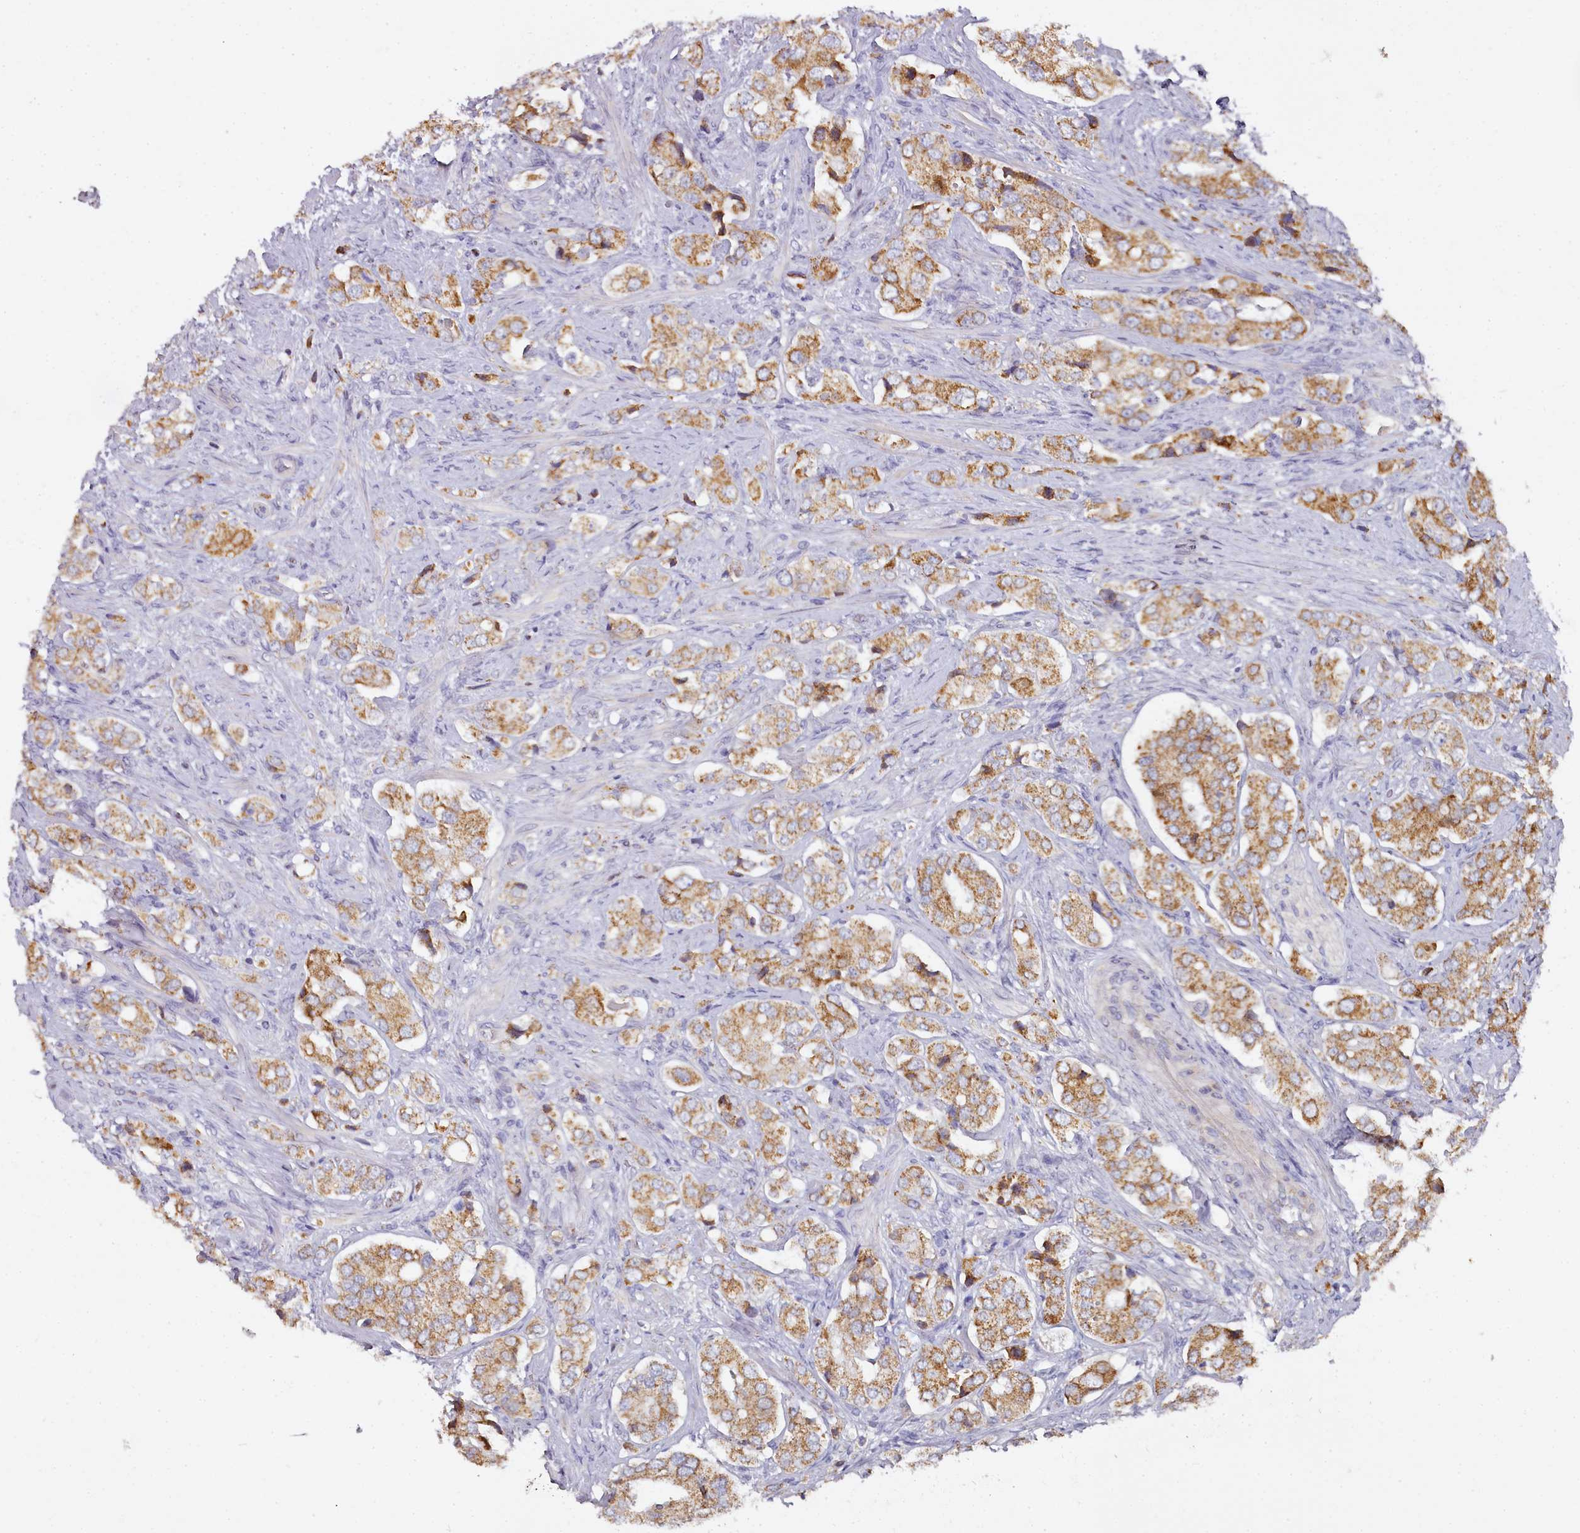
{"staining": {"intensity": "moderate", "quantity": ">75%", "location": "cytoplasmic/membranous"}, "tissue": "prostate cancer", "cell_type": "Tumor cells", "image_type": "cancer", "snomed": [{"axis": "morphology", "description": "Adenocarcinoma, High grade"}, {"axis": "topography", "description": "Prostate"}], "caption": "Immunohistochemistry (IHC) histopathology image of human high-grade adenocarcinoma (prostate) stained for a protein (brown), which shows medium levels of moderate cytoplasmic/membranous positivity in about >75% of tumor cells.", "gene": "ACSS1", "patient": {"sex": "male", "age": 65}}